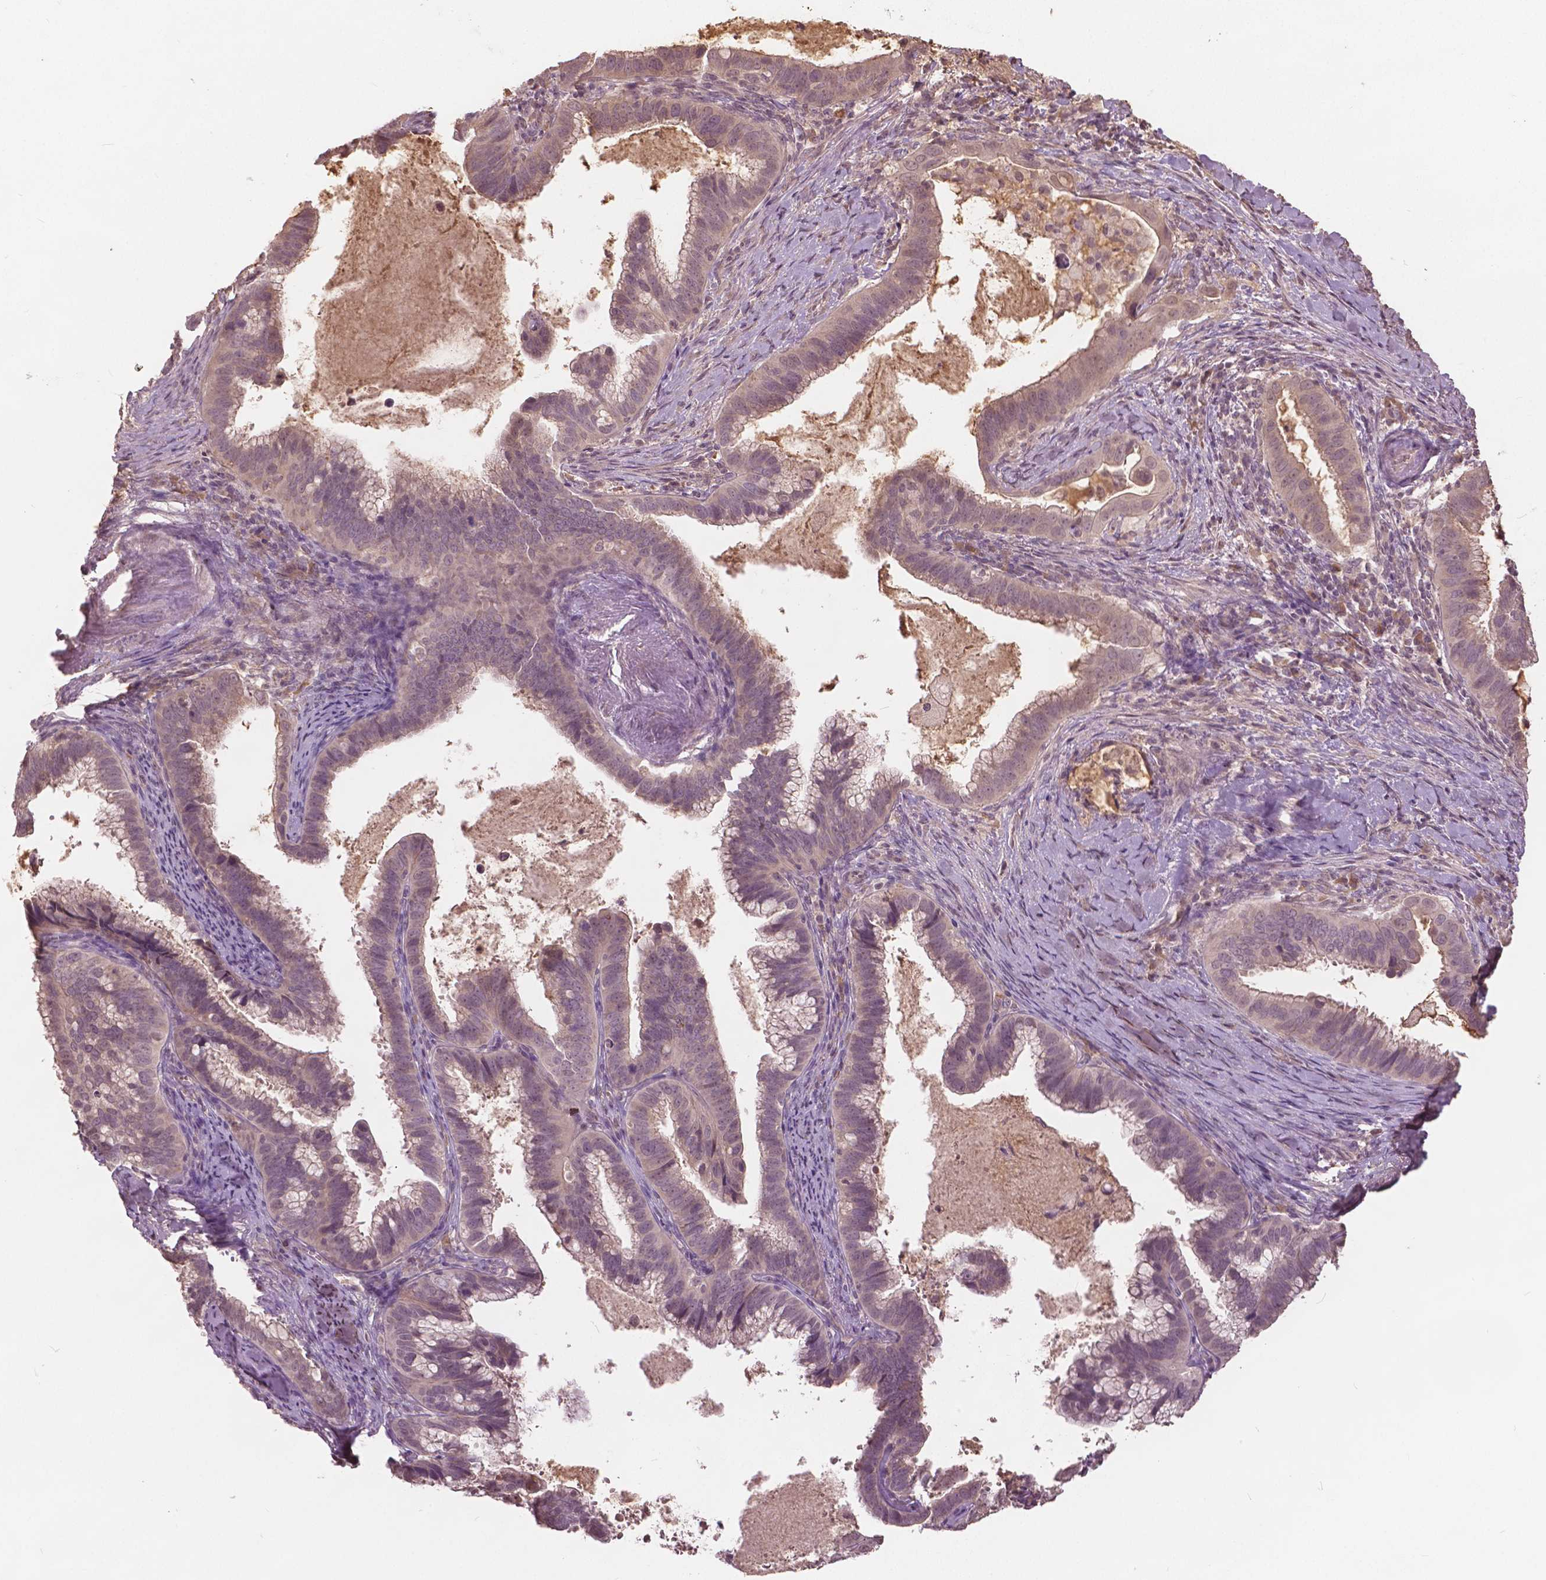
{"staining": {"intensity": "weak", "quantity": "25%-75%", "location": "cytoplasmic/membranous,nuclear"}, "tissue": "cervical cancer", "cell_type": "Tumor cells", "image_type": "cancer", "snomed": [{"axis": "morphology", "description": "Adenocarcinoma, NOS"}, {"axis": "topography", "description": "Cervix"}], "caption": "Cervical adenocarcinoma stained with immunohistochemistry exhibits weak cytoplasmic/membranous and nuclear positivity in about 25%-75% of tumor cells. (brown staining indicates protein expression, while blue staining denotes nuclei).", "gene": "ANGPTL4", "patient": {"sex": "female", "age": 61}}